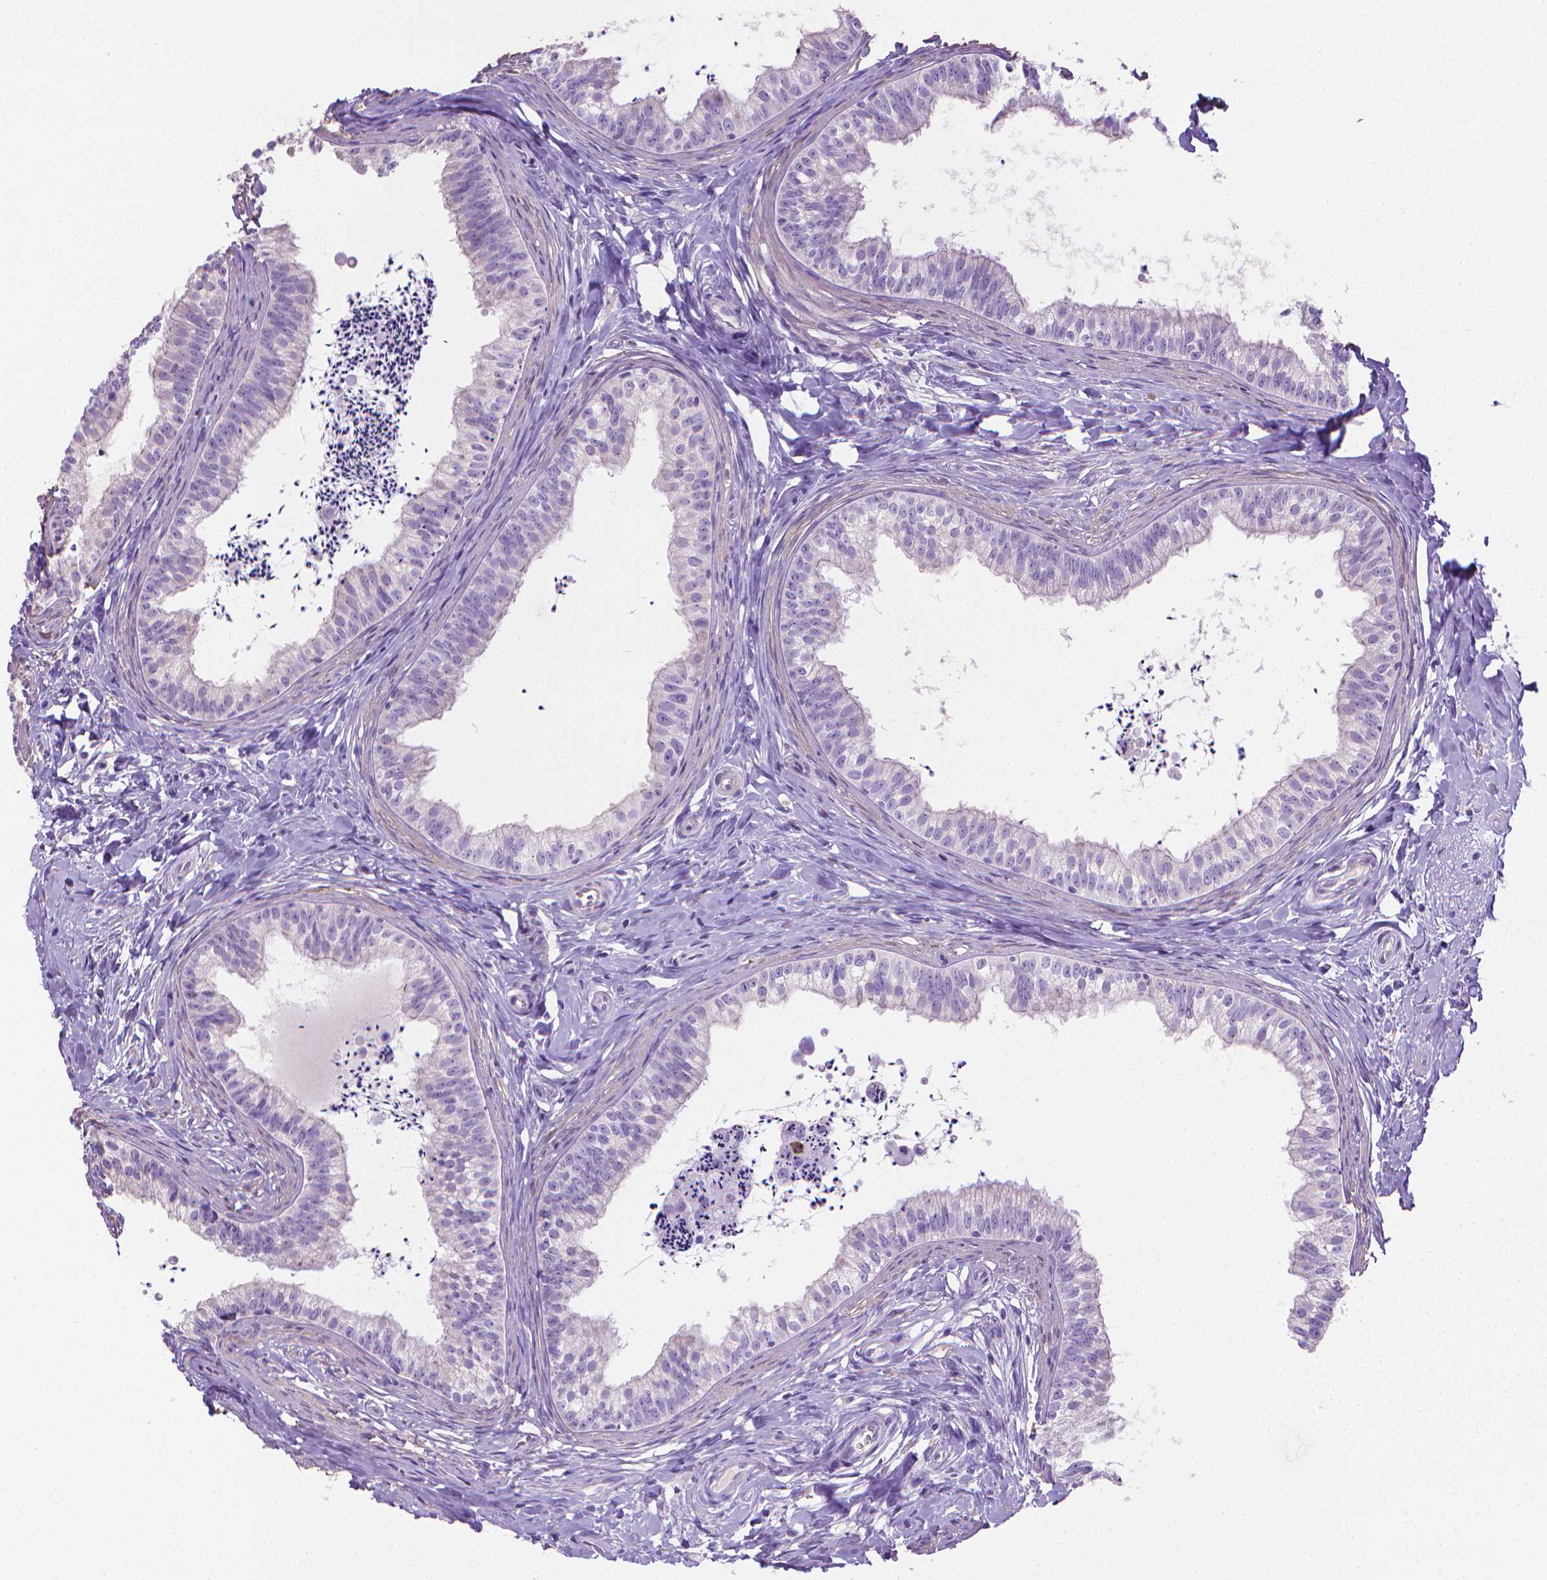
{"staining": {"intensity": "negative", "quantity": "none", "location": "none"}, "tissue": "epididymis", "cell_type": "Glandular cells", "image_type": "normal", "snomed": [{"axis": "morphology", "description": "Normal tissue, NOS"}, {"axis": "topography", "description": "Epididymis"}], "caption": "Micrograph shows no protein staining in glandular cells of unremarkable epididymis. Nuclei are stained in blue.", "gene": "PNMA2", "patient": {"sex": "male", "age": 24}}